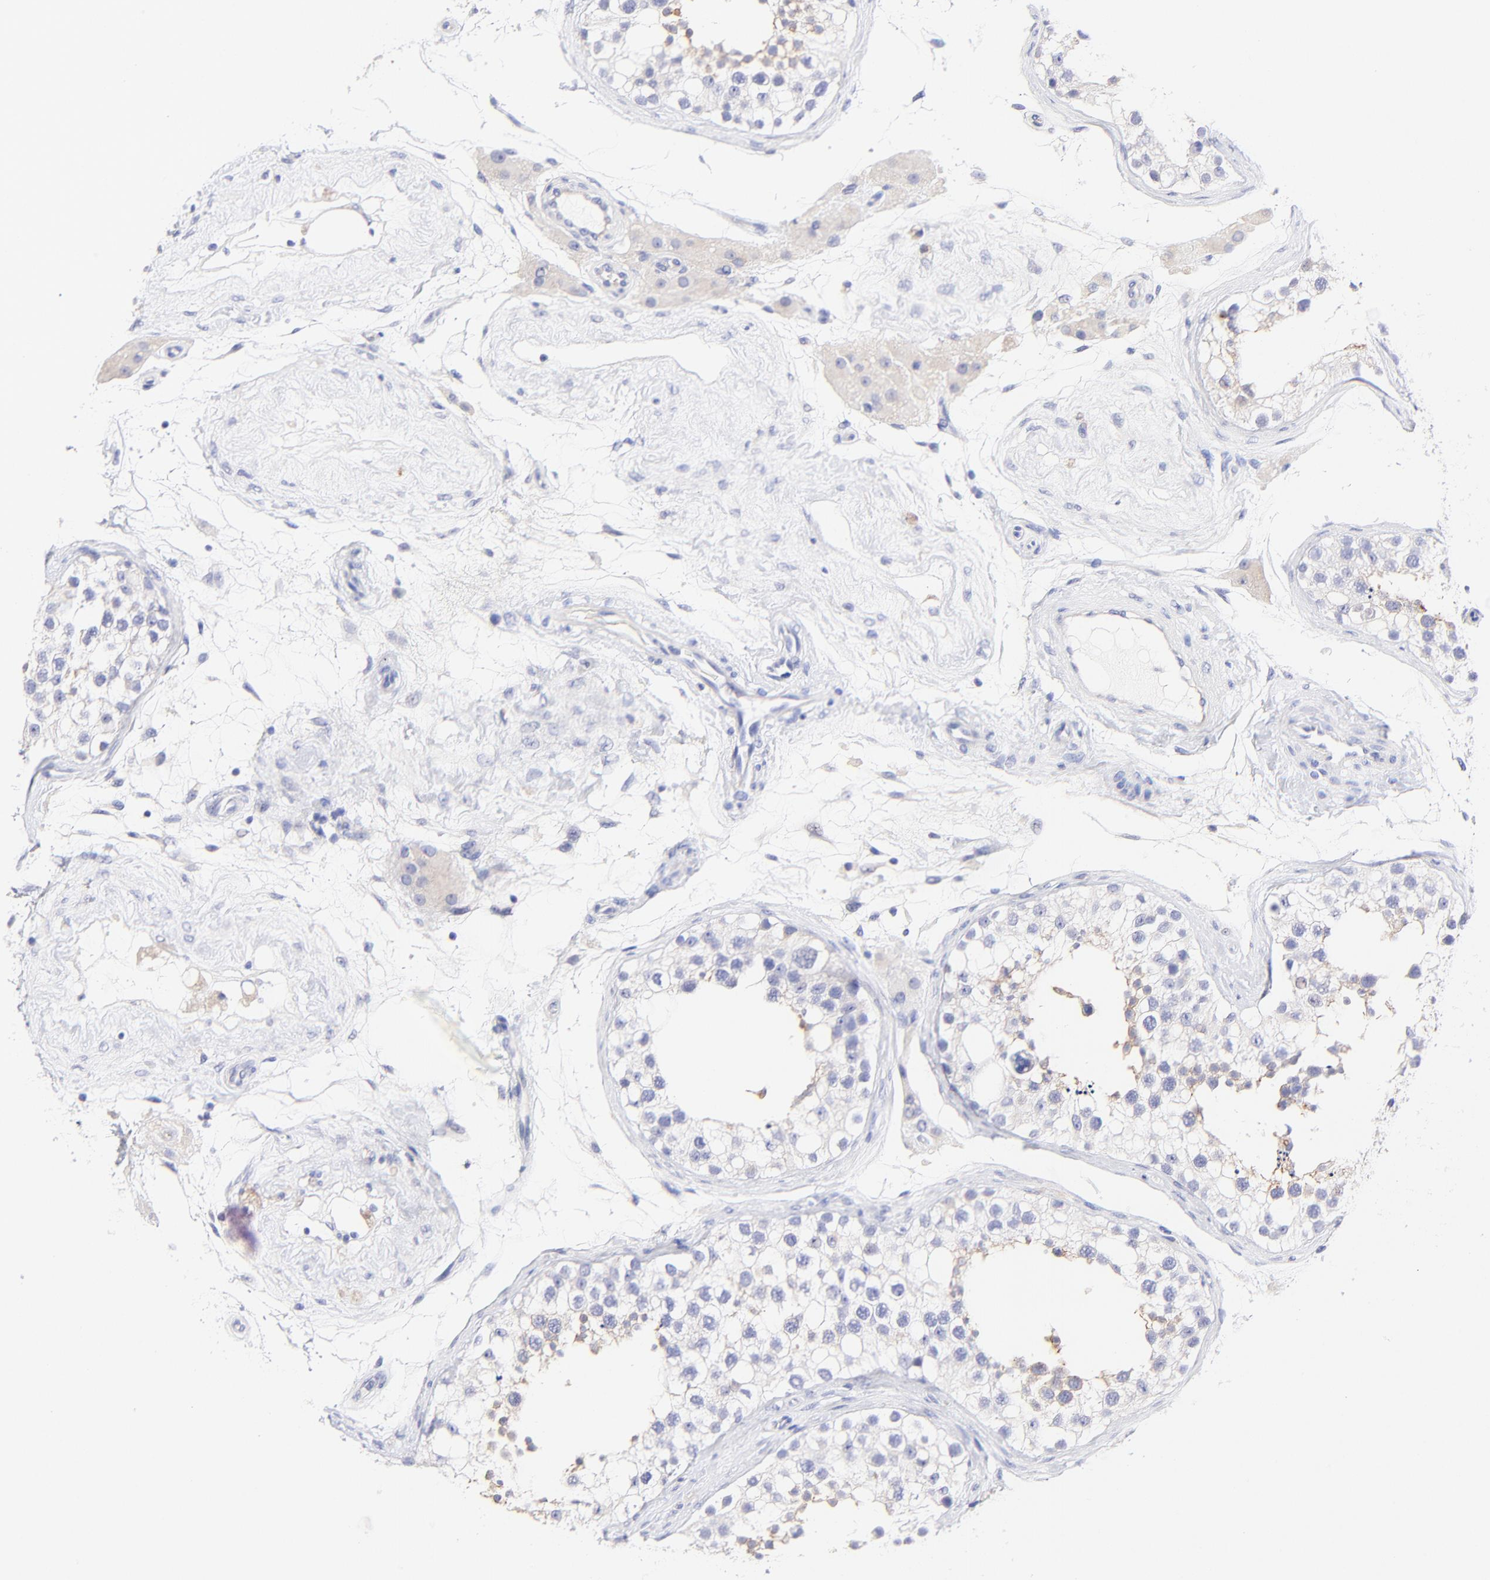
{"staining": {"intensity": "weak", "quantity": "<25%", "location": "cytoplasmic/membranous"}, "tissue": "testis", "cell_type": "Cells in seminiferous ducts", "image_type": "normal", "snomed": [{"axis": "morphology", "description": "Normal tissue, NOS"}, {"axis": "topography", "description": "Testis"}], "caption": "Immunohistochemistry (IHC) of normal human testis demonstrates no positivity in cells in seminiferous ducts. (Brightfield microscopy of DAB (3,3'-diaminobenzidine) immunohistochemistry at high magnification).", "gene": "RAB3A", "patient": {"sex": "male", "age": 68}}